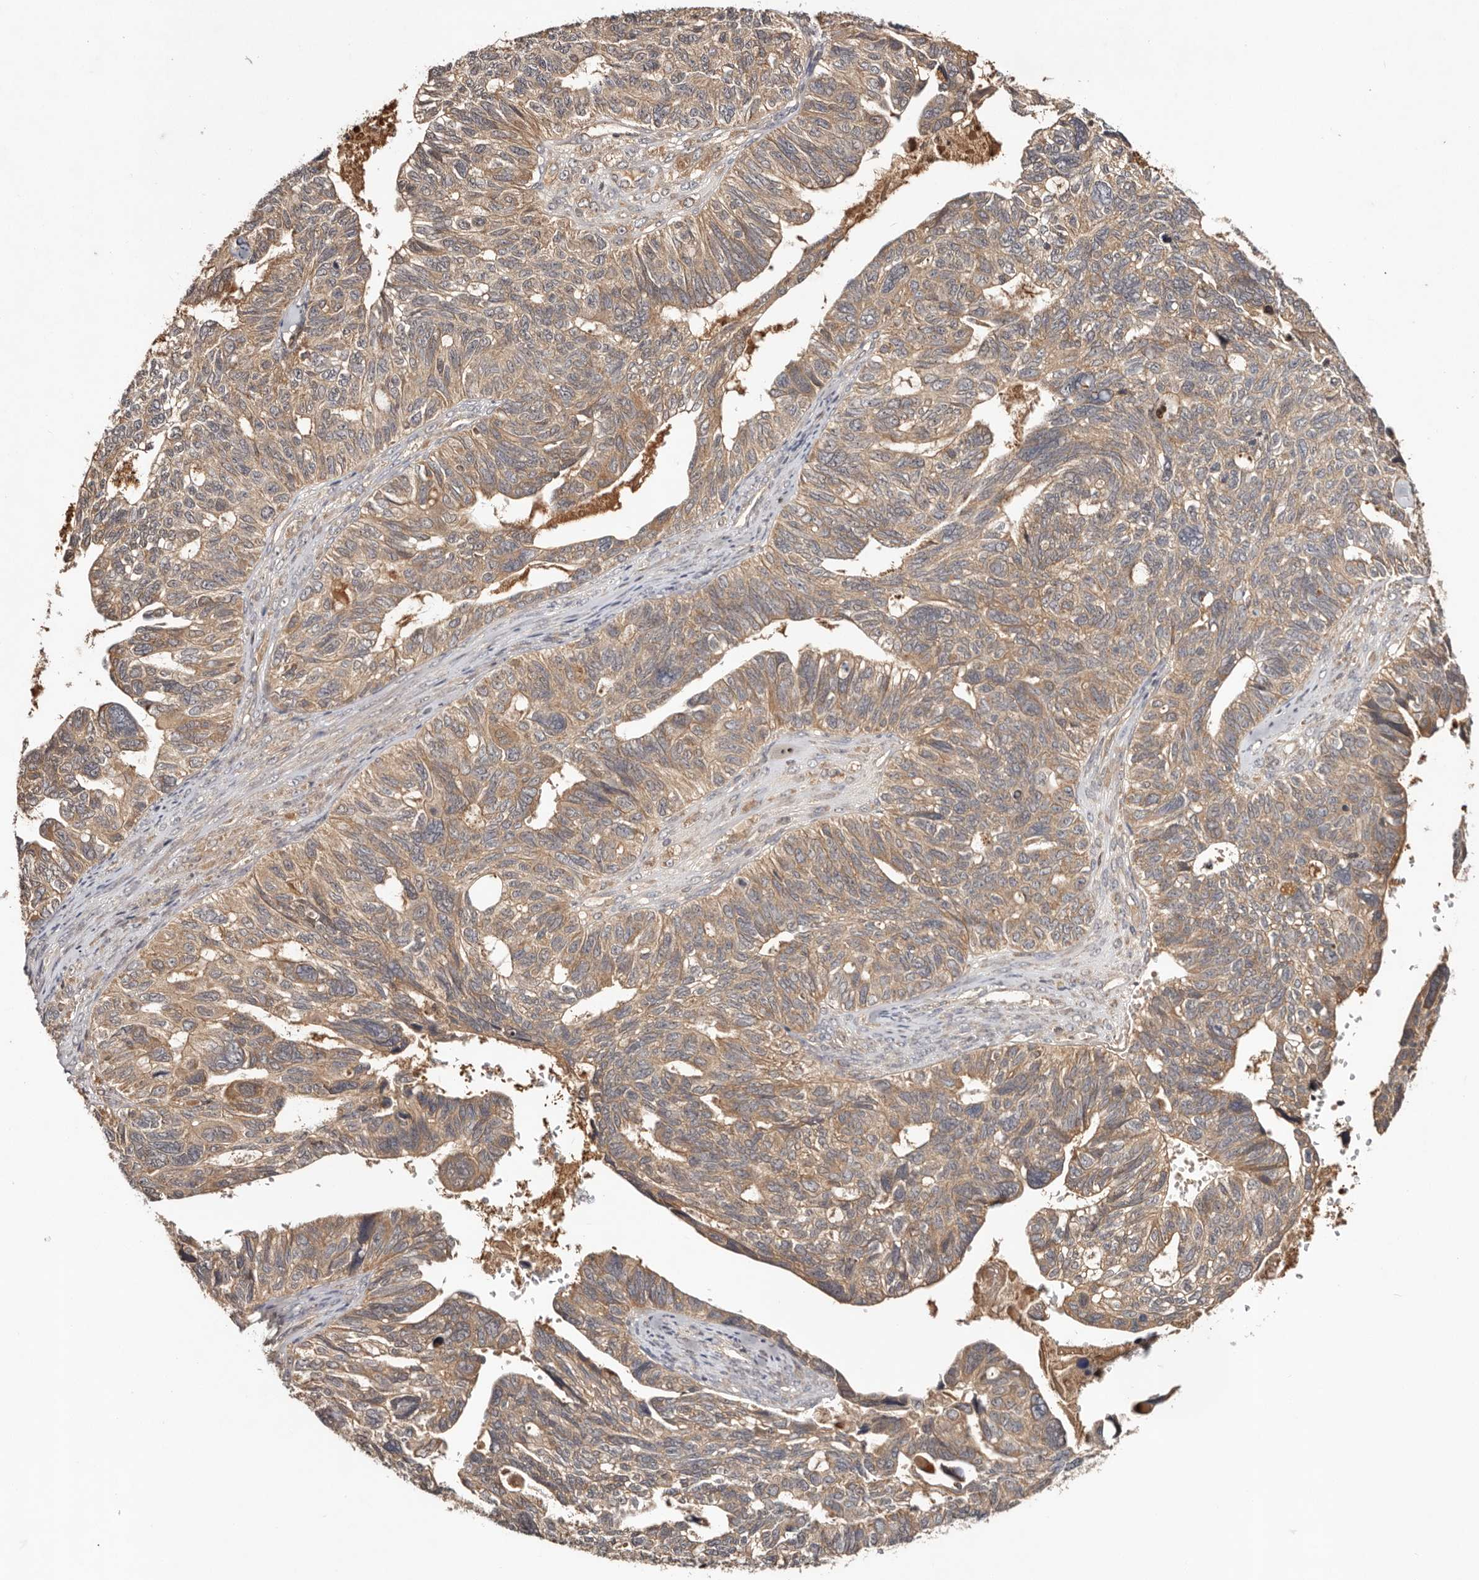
{"staining": {"intensity": "weak", "quantity": ">75%", "location": "cytoplasmic/membranous"}, "tissue": "ovarian cancer", "cell_type": "Tumor cells", "image_type": "cancer", "snomed": [{"axis": "morphology", "description": "Cystadenocarcinoma, serous, NOS"}, {"axis": "topography", "description": "Ovary"}], "caption": "Protein expression analysis of human ovarian cancer reveals weak cytoplasmic/membranous expression in about >75% of tumor cells. Immunohistochemistry (ihc) stains the protein of interest in brown and the nuclei are stained blue.", "gene": "PKIB", "patient": {"sex": "female", "age": 79}}